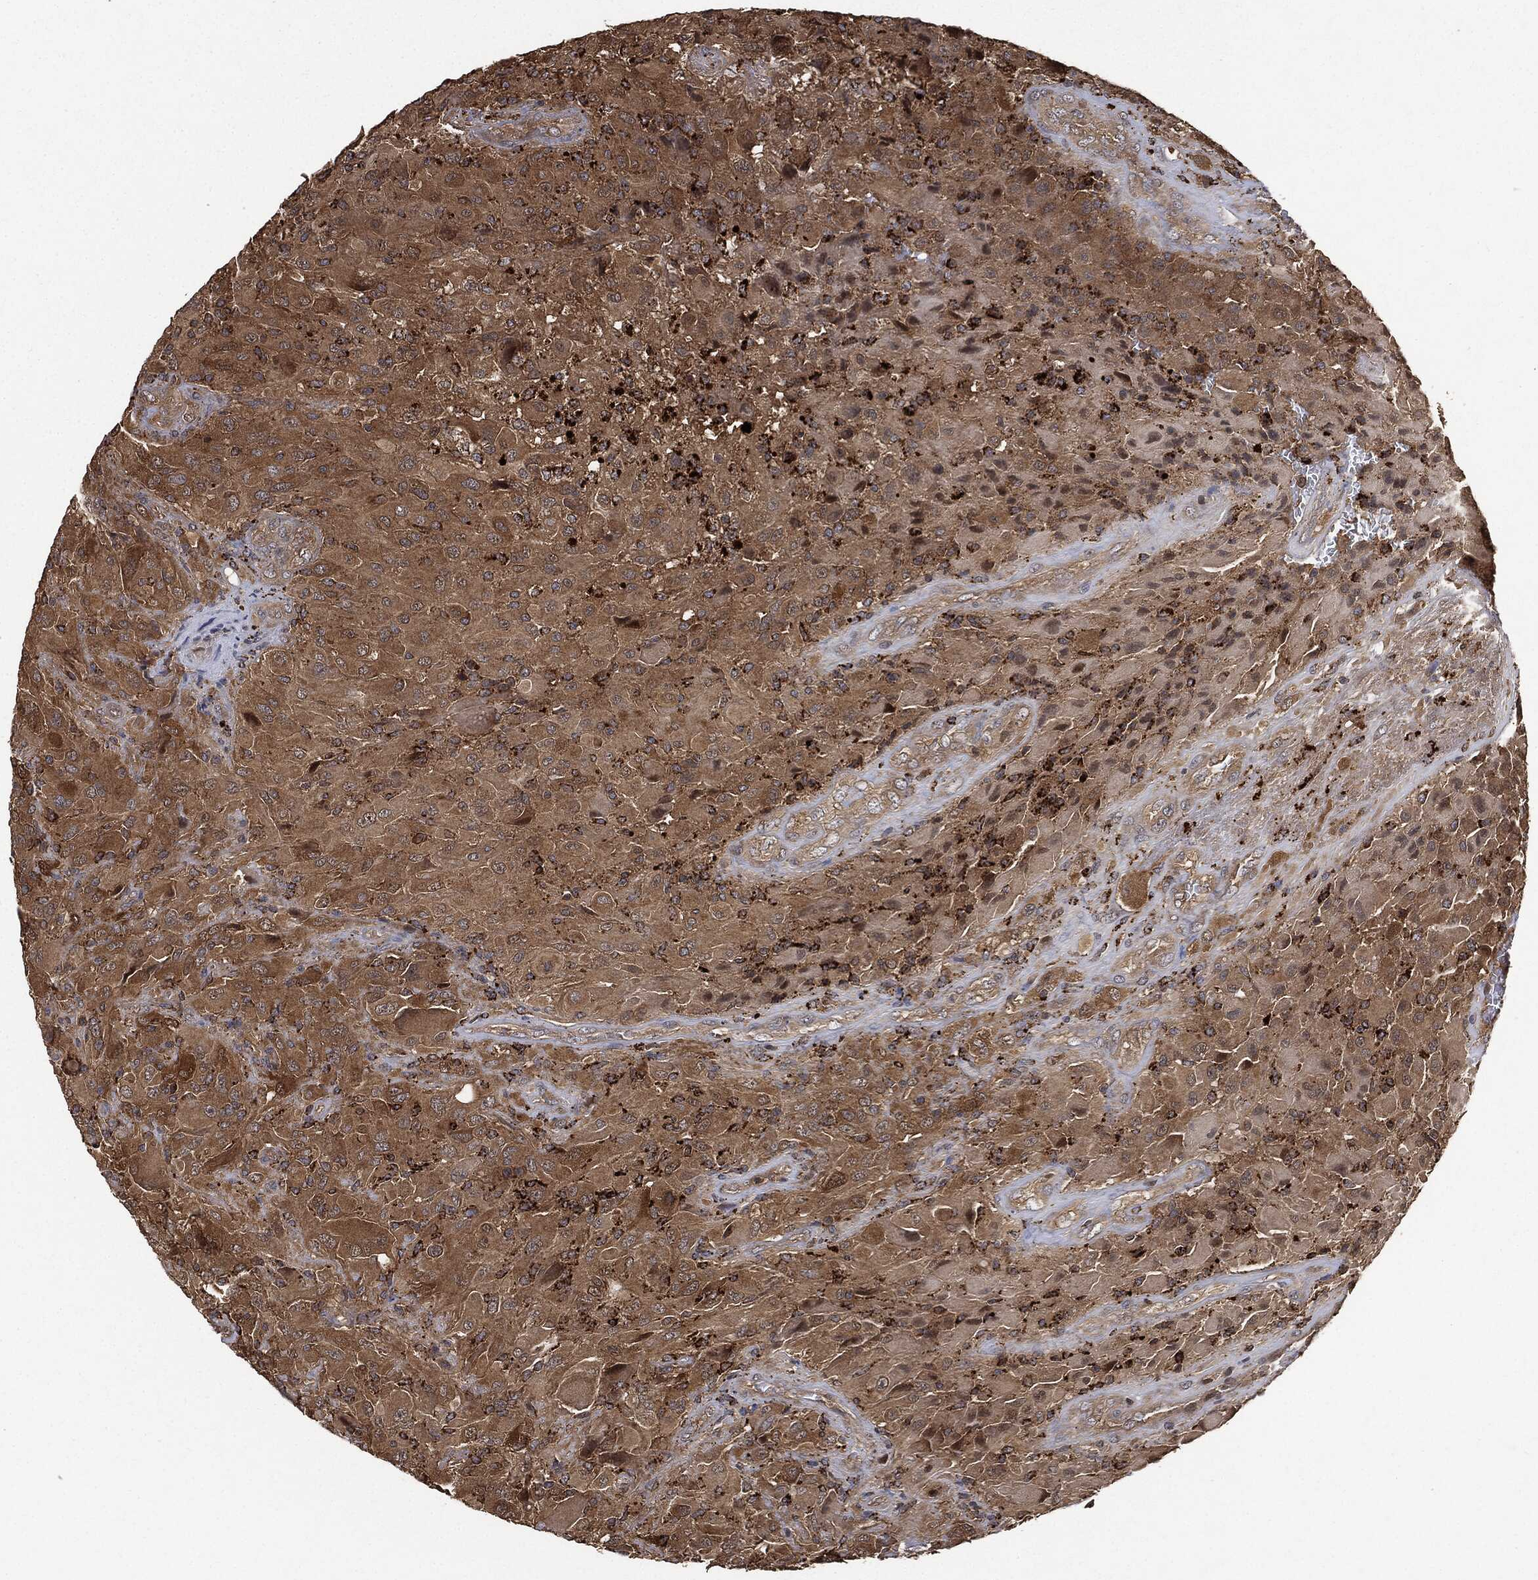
{"staining": {"intensity": "moderate", "quantity": "25%-75%", "location": "cytoplasmic/membranous"}, "tissue": "glioma", "cell_type": "Tumor cells", "image_type": "cancer", "snomed": [{"axis": "morphology", "description": "Glioma, malignant, High grade"}, {"axis": "topography", "description": "Cerebral cortex"}], "caption": "Immunohistochemistry micrograph of human glioma stained for a protein (brown), which shows medium levels of moderate cytoplasmic/membranous staining in about 25%-75% of tumor cells.", "gene": "BRAF", "patient": {"sex": "male", "age": 35}}